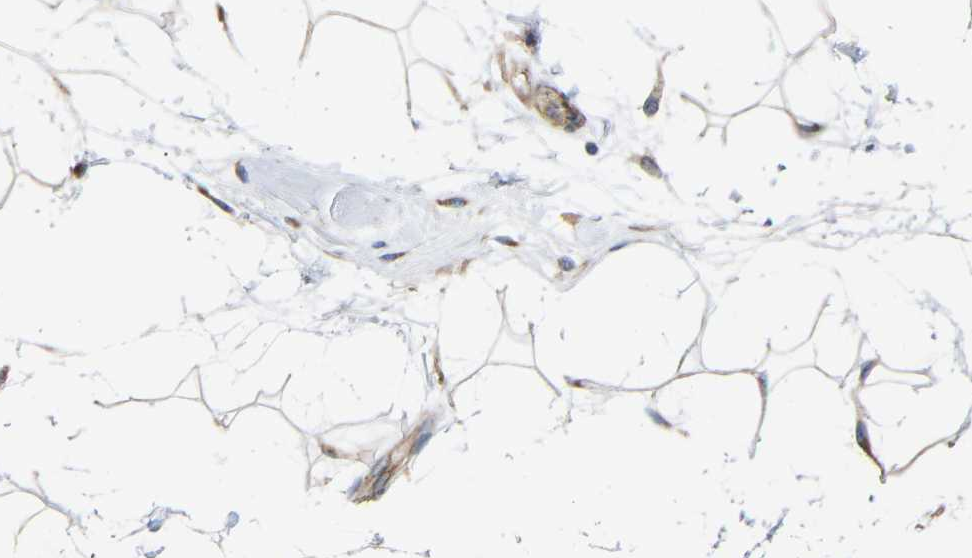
{"staining": {"intensity": "weak", "quantity": ">75%", "location": "cytoplasmic/membranous"}, "tissue": "adipose tissue", "cell_type": "Adipocytes", "image_type": "normal", "snomed": [{"axis": "morphology", "description": "Normal tissue, NOS"}, {"axis": "morphology", "description": "Adenocarcinoma, NOS"}, {"axis": "topography", "description": "Duodenum"}, {"axis": "topography", "description": "Peripheral nerve tissue"}], "caption": "Adipocytes reveal weak cytoplasmic/membranous staining in about >75% of cells in normal adipose tissue.", "gene": "TOR1B", "patient": {"sex": "female", "age": 60}}